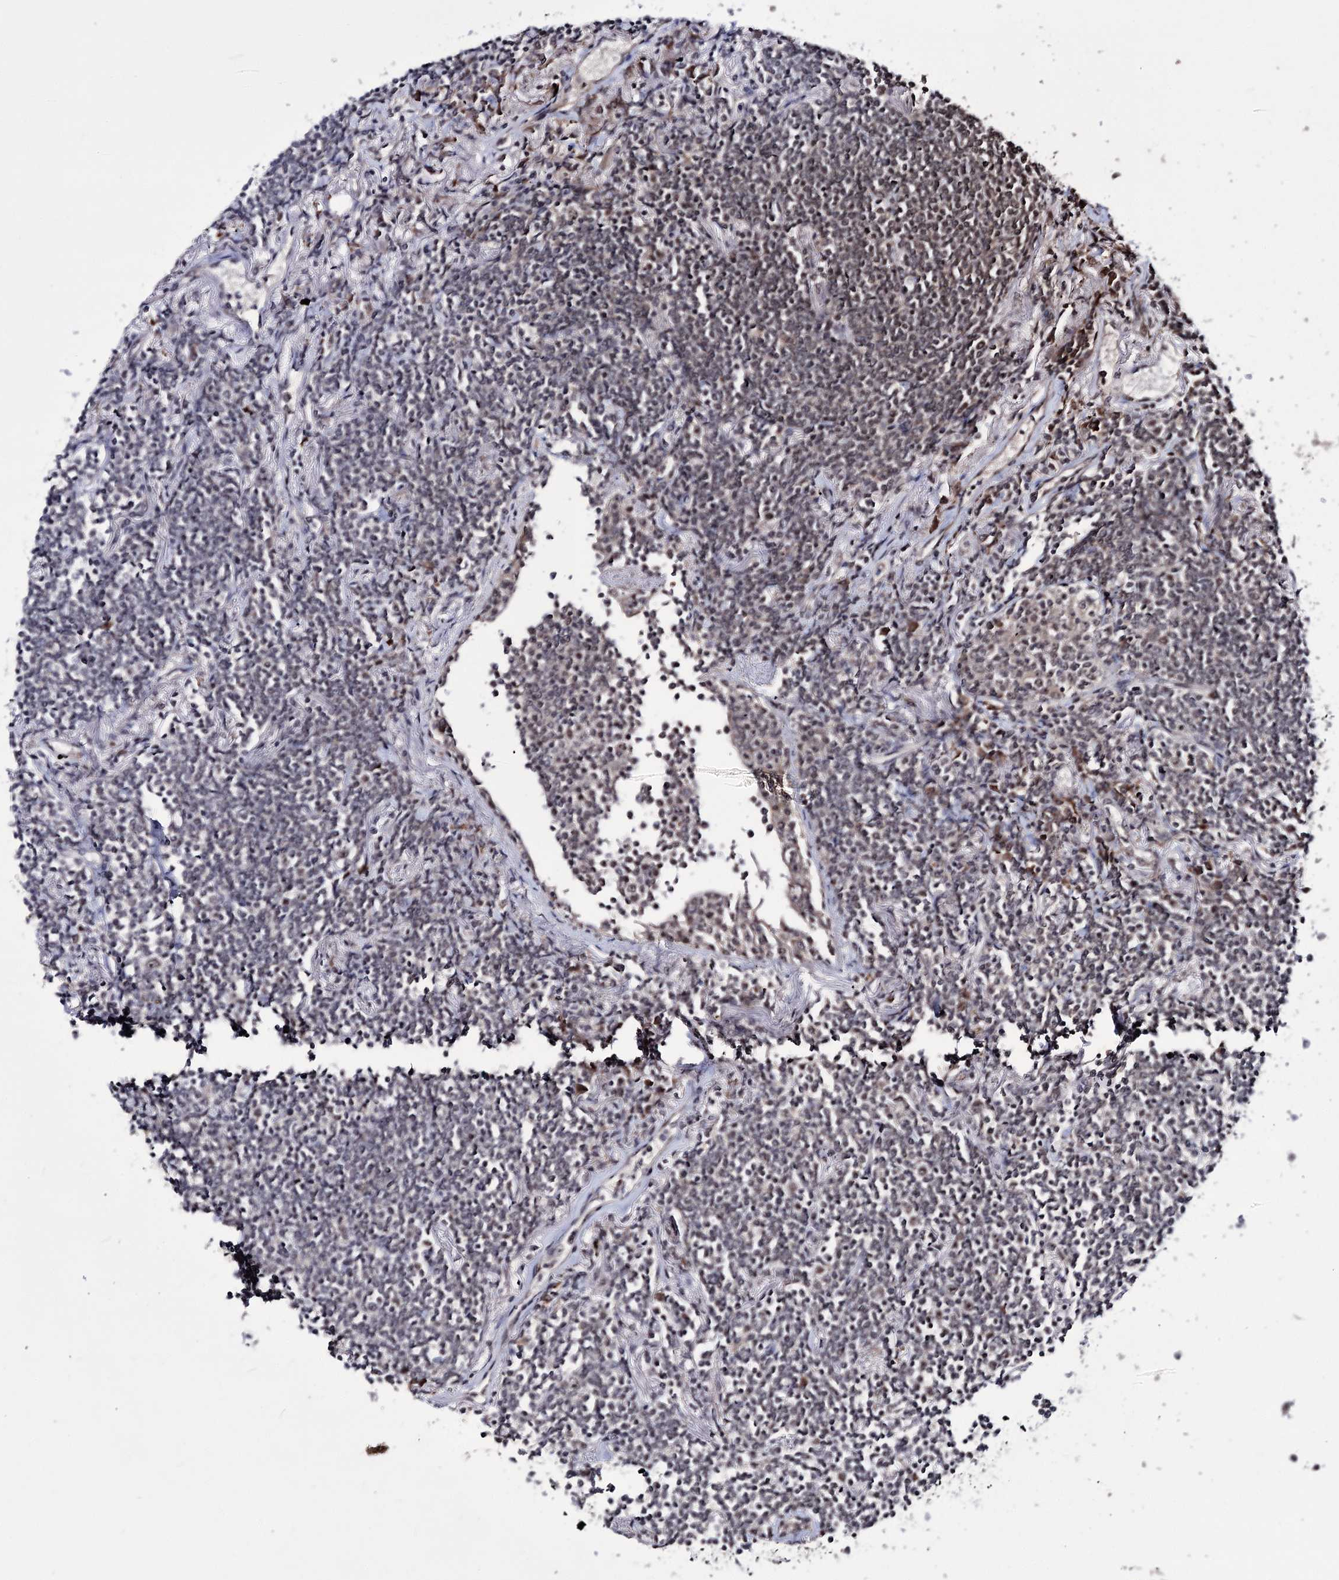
{"staining": {"intensity": "weak", "quantity": "25%-75%", "location": "nuclear"}, "tissue": "lymphoma", "cell_type": "Tumor cells", "image_type": "cancer", "snomed": [{"axis": "morphology", "description": "Malignant lymphoma, non-Hodgkin's type, Low grade"}, {"axis": "topography", "description": "Lung"}], "caption": "Immunohistochemical staining of low-grade malignant lymphoma, non-Hodgkin's type displays low levels of weak nuclear protein expression in approximately 25%-75% of tumor cells. The protein is shown in brown color, while the nuclei are stained blue.", "gene": "VGLL4", "patient": {"sex": "female", "age": 71}}